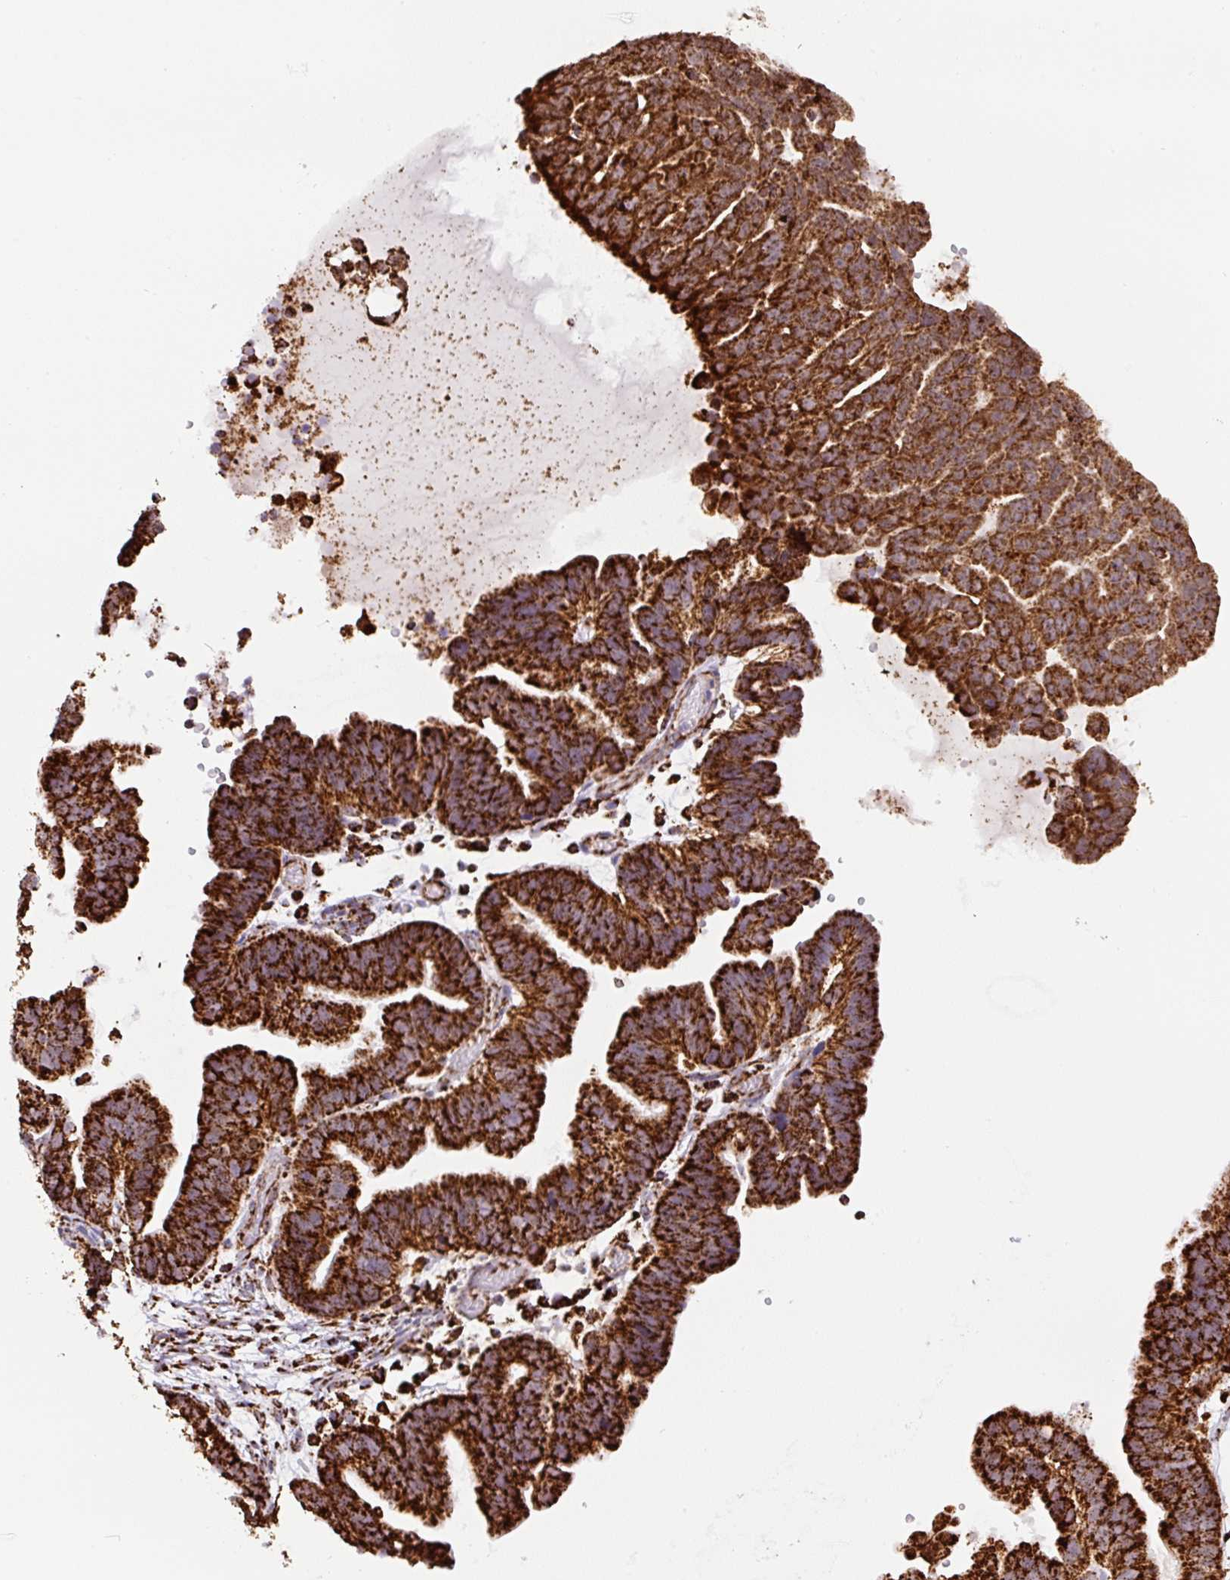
{"staining": {"intensity": "strong", "quantity": ">75%", "location": "cytoplasmic/membranous"}, "tissue": "ovarian cancer", "cell_type": "Tumor cells", "image_type": "cancer", "snomed": [{"axis": "morphology", "description": "Cystadenocarcinoma, serous, NOS"}, {"axis": "topography", "description": "Ovary"}], "caption": "Strong cytoplasmic/membranous protein staining is identified in about >75% of tumor cells in ovarian cancer (serous cystadenocarcinoma).", "gene": "ATP5F1A", "patient": {"sex": "female", "age": 56}}